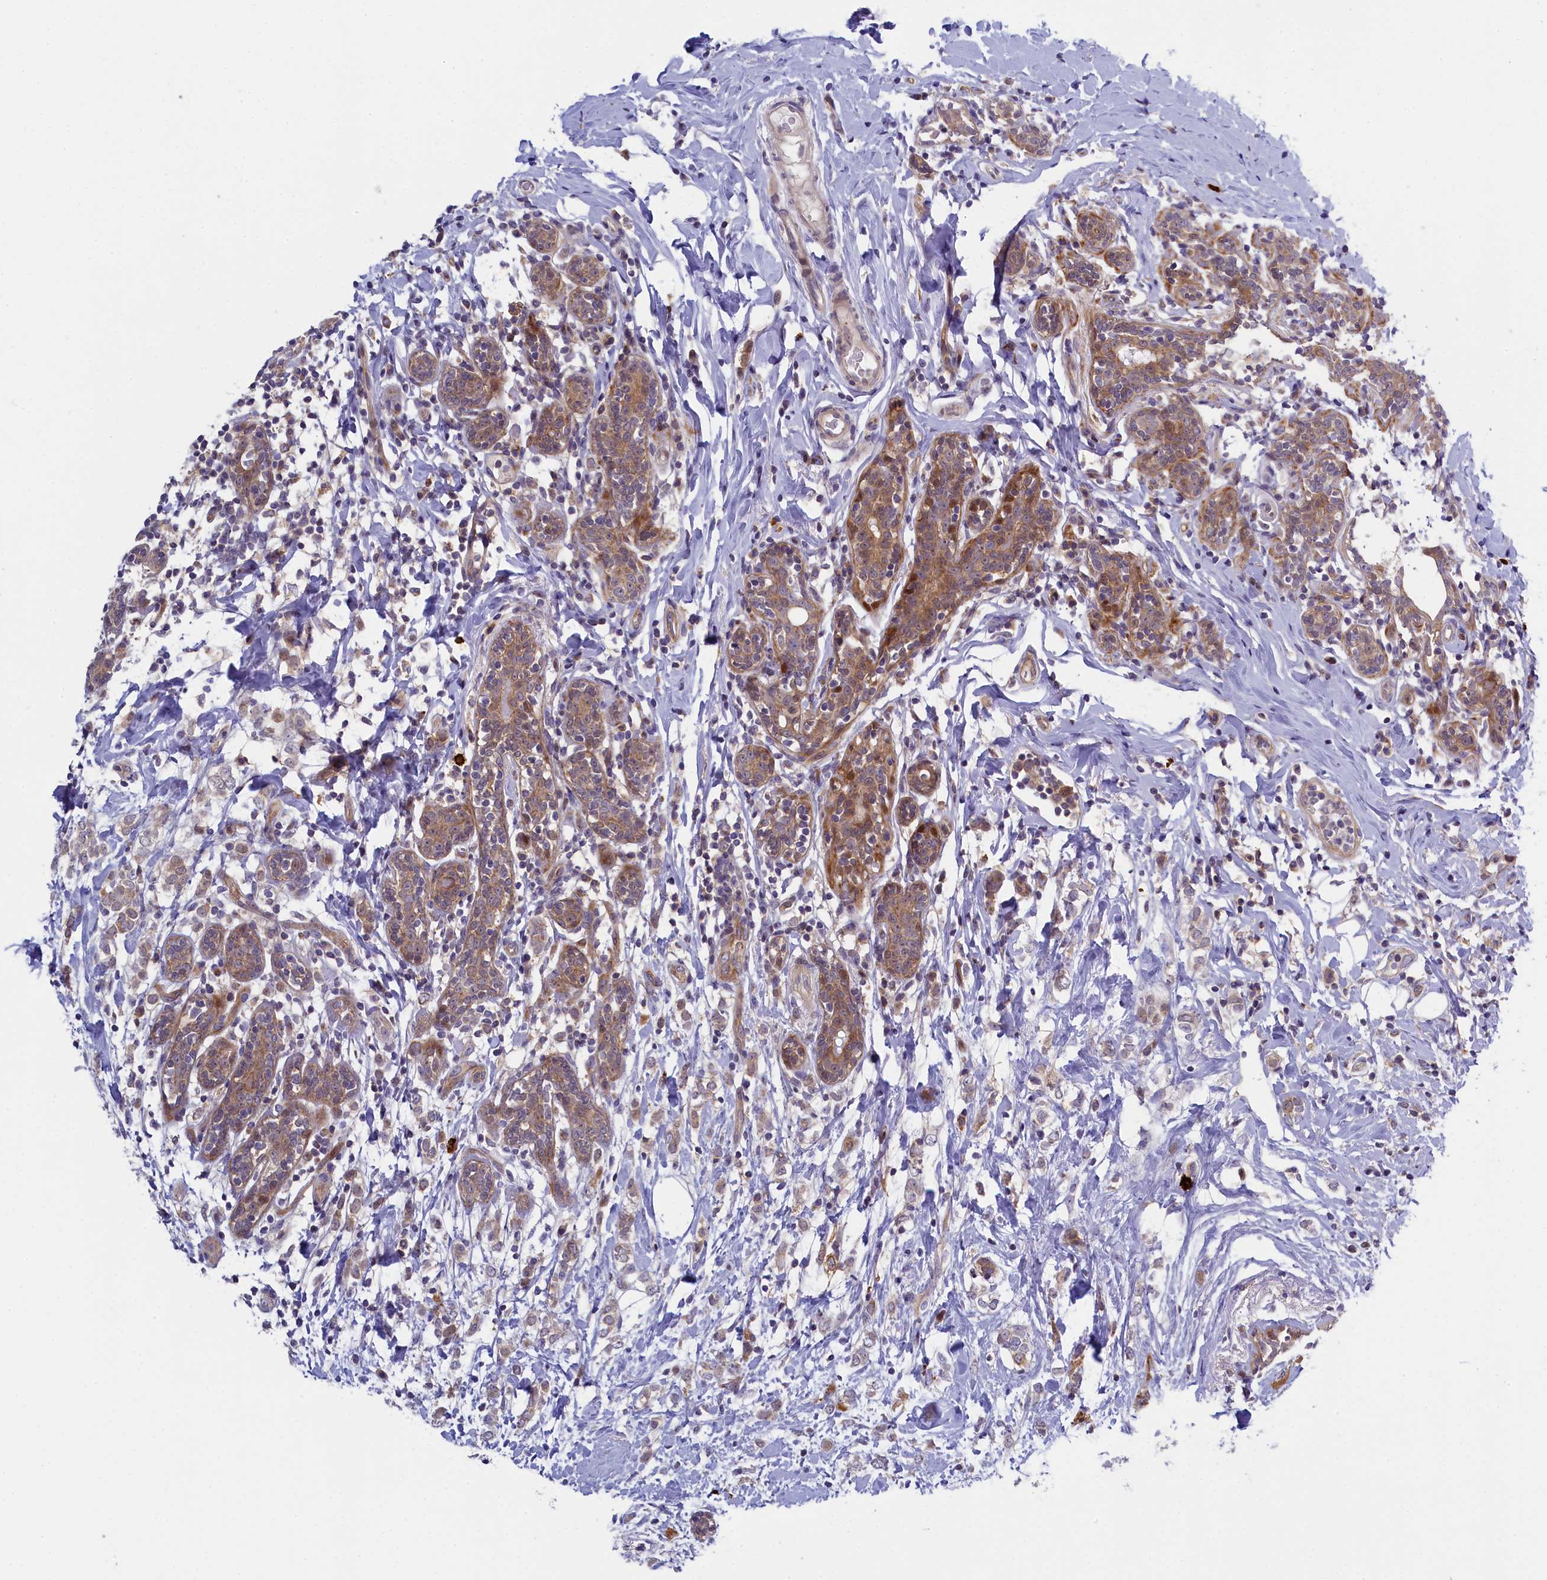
{"staining": {"intensity": "moderate", "quantity": ">75%", "location": "cytoplasmic/membranous"}, "tissue": "breast cancer", "cell_type": "Tumor cells", "image_type": "cancer", "snomed": [{"axis": "morphology", "description": "Normal tissue, NOS"}, {"axis": "morphology", "description": "Lobular carcinoma"}, {"axis": "topography", "description": "Breast"}], "caption": "Immunohistochemical staining of human breast cancer demonstrates medium levels of moderate cytoplasmic/membranous positivity in about >75% of tumor cells.", "gene": "CCL23", "patient": {"sex": "female", "age": 47}}